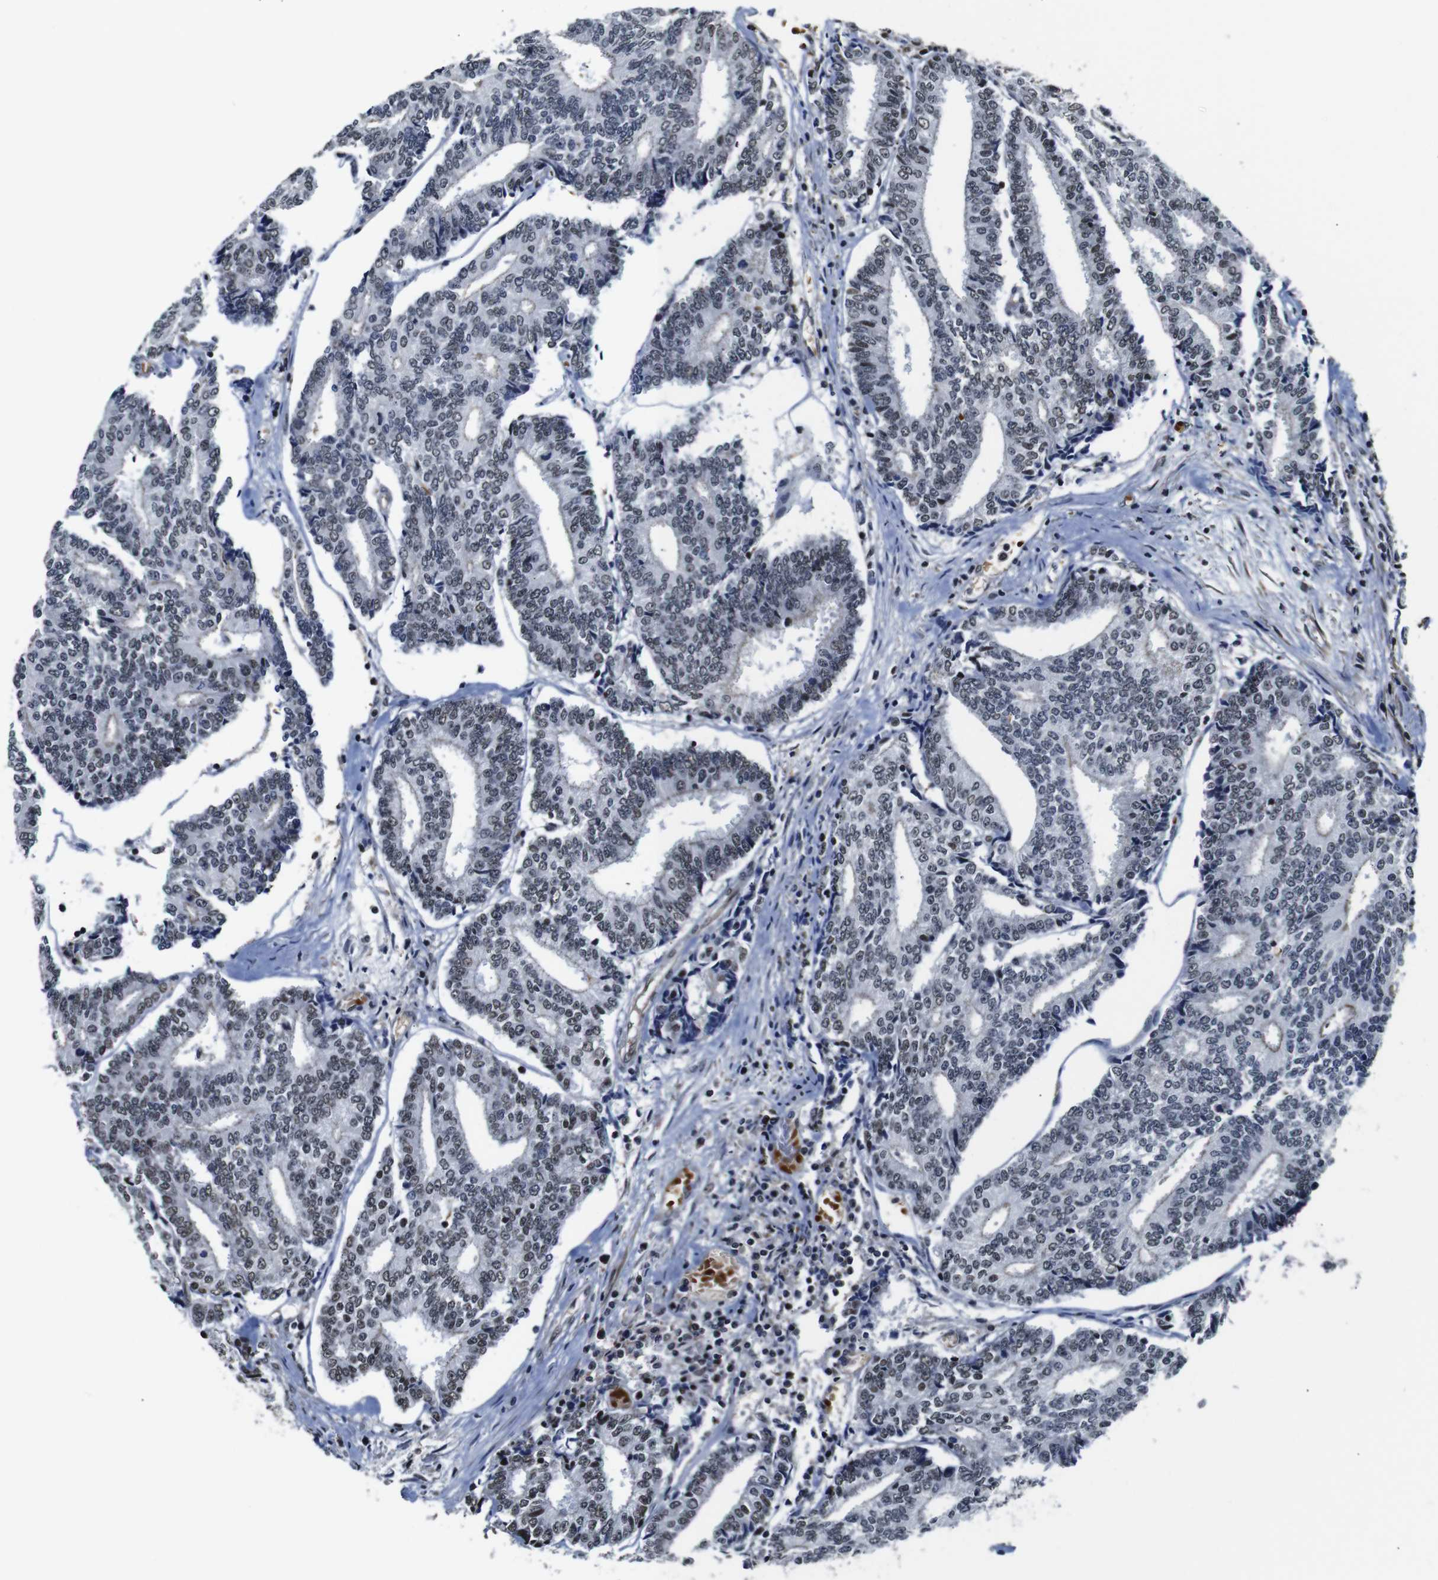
{"staining": {"intensity": "weak", "quantity": ">75%", "location": "nuclear"}, "tissue": "prostate cancer", "cell_type": "Tumor cells", "image_type": "cancer", "snomed": [{"axis": "morphology", "description": "Normal tissue, NOS"}, {"axis": "morphology", "description": "Adenocarcinoma, High grade"}, {"axis": "topography", "description": "Prostate"}, {"axis": "topography", "description": "Seminal veicle"}], "caption": "High-power microscopy captured an immunohistochemistry micrograph of high-grade adenocarcinoma (prostate), revealing weak nuclear expression in approximately >75% of tumor cells.", "gene": "ILDR2", "patient": {"sex": "male", "age": 55}}